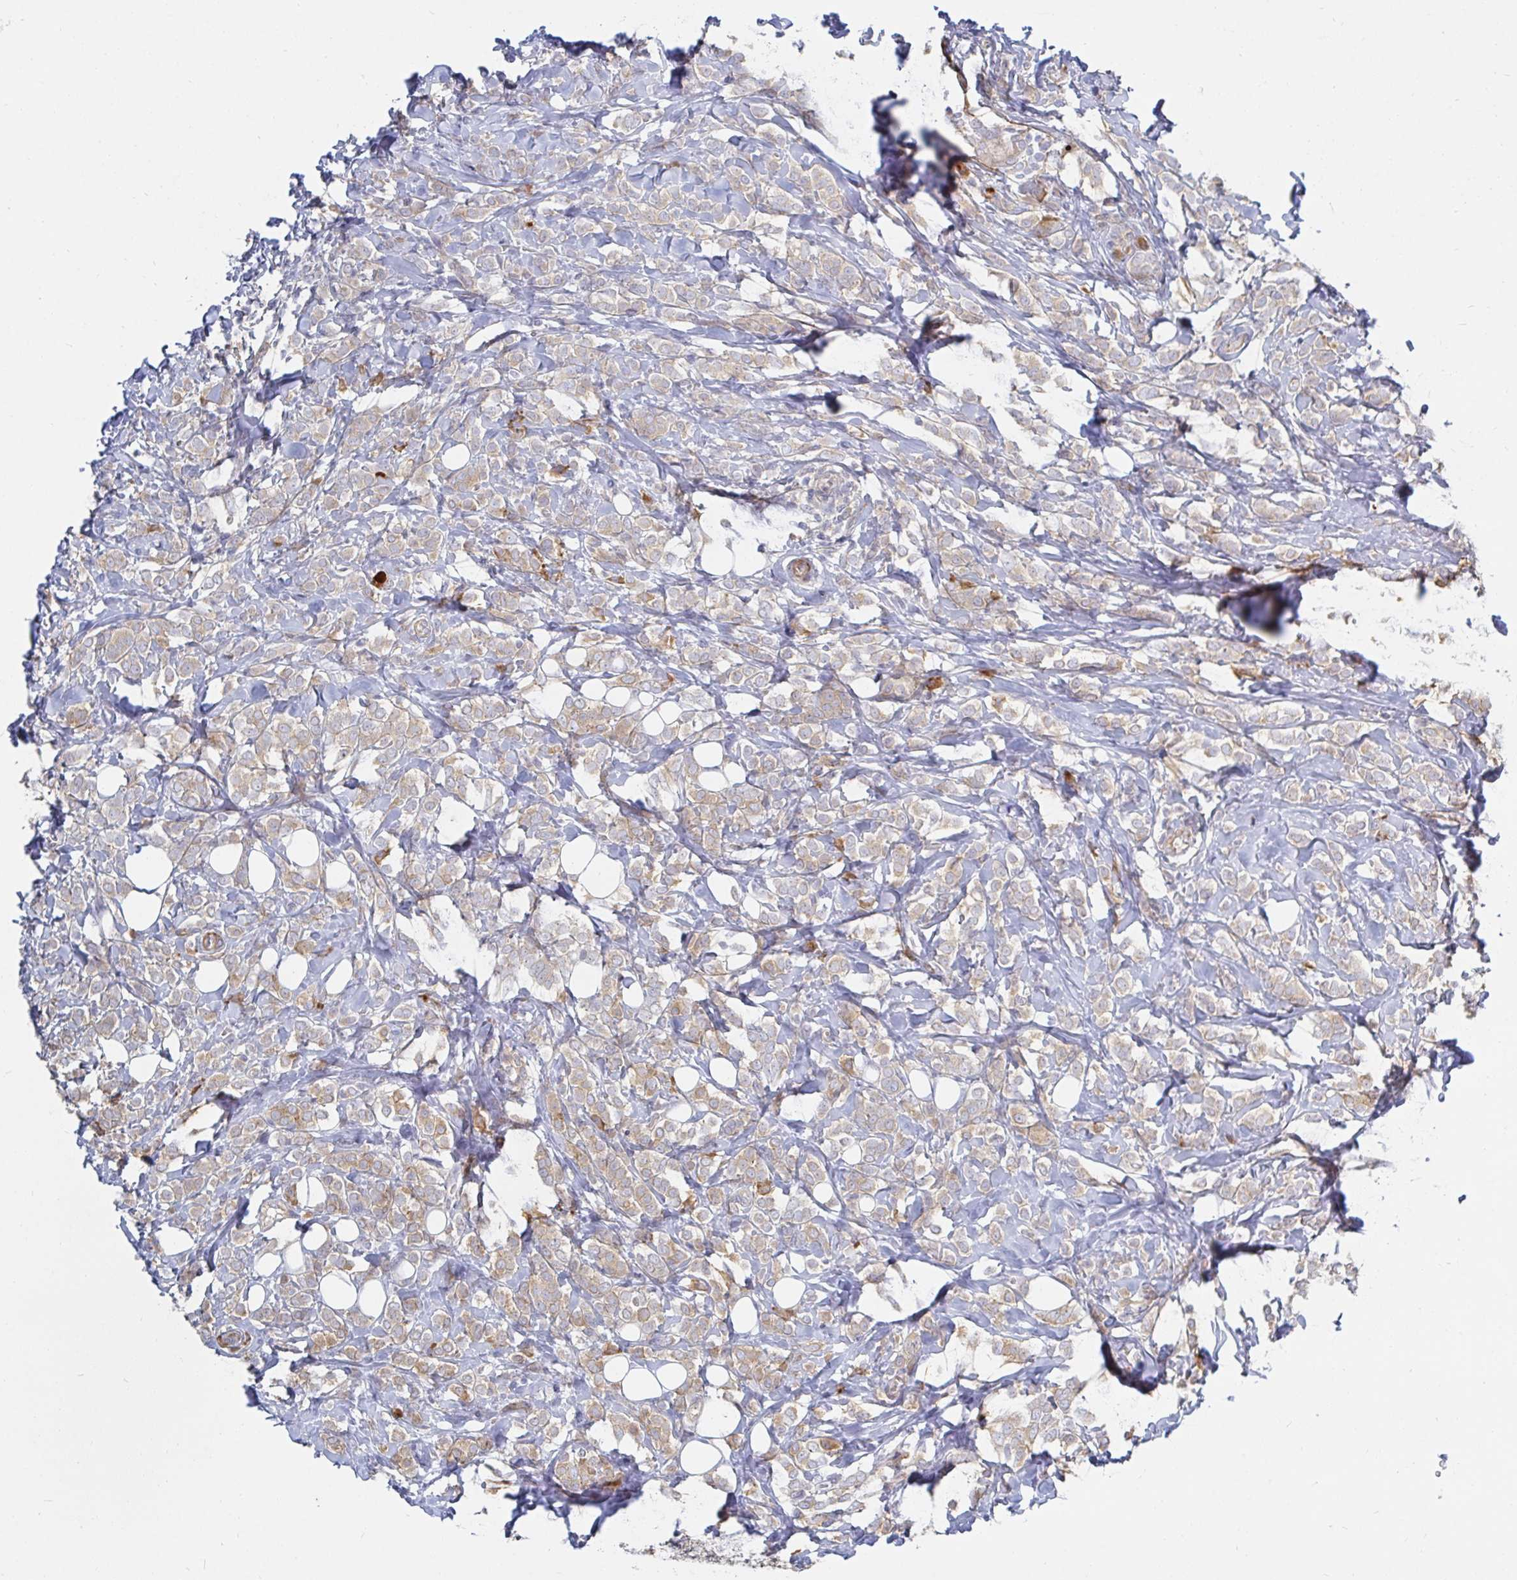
{"staining": {"intensity": "weak", "quantity": "25%-75%", "location": "cytoplasmic/membranous"}, "tissue": "breast cancer", "cell_type": "Tumor cells", "image_type": "cancer", "snomed": [{"axis": "morphology", "description": "Lobular carcinoma"}, {"axis": "topography", "description": "Breast"}], "caption": "Tumor cells show low levels of weak cytoplasmic/membranous staining in approximately 25%-75% of cells in breast cancer.", "gene": "SSH2", "patient": {"sex": "female", "age": 49}}